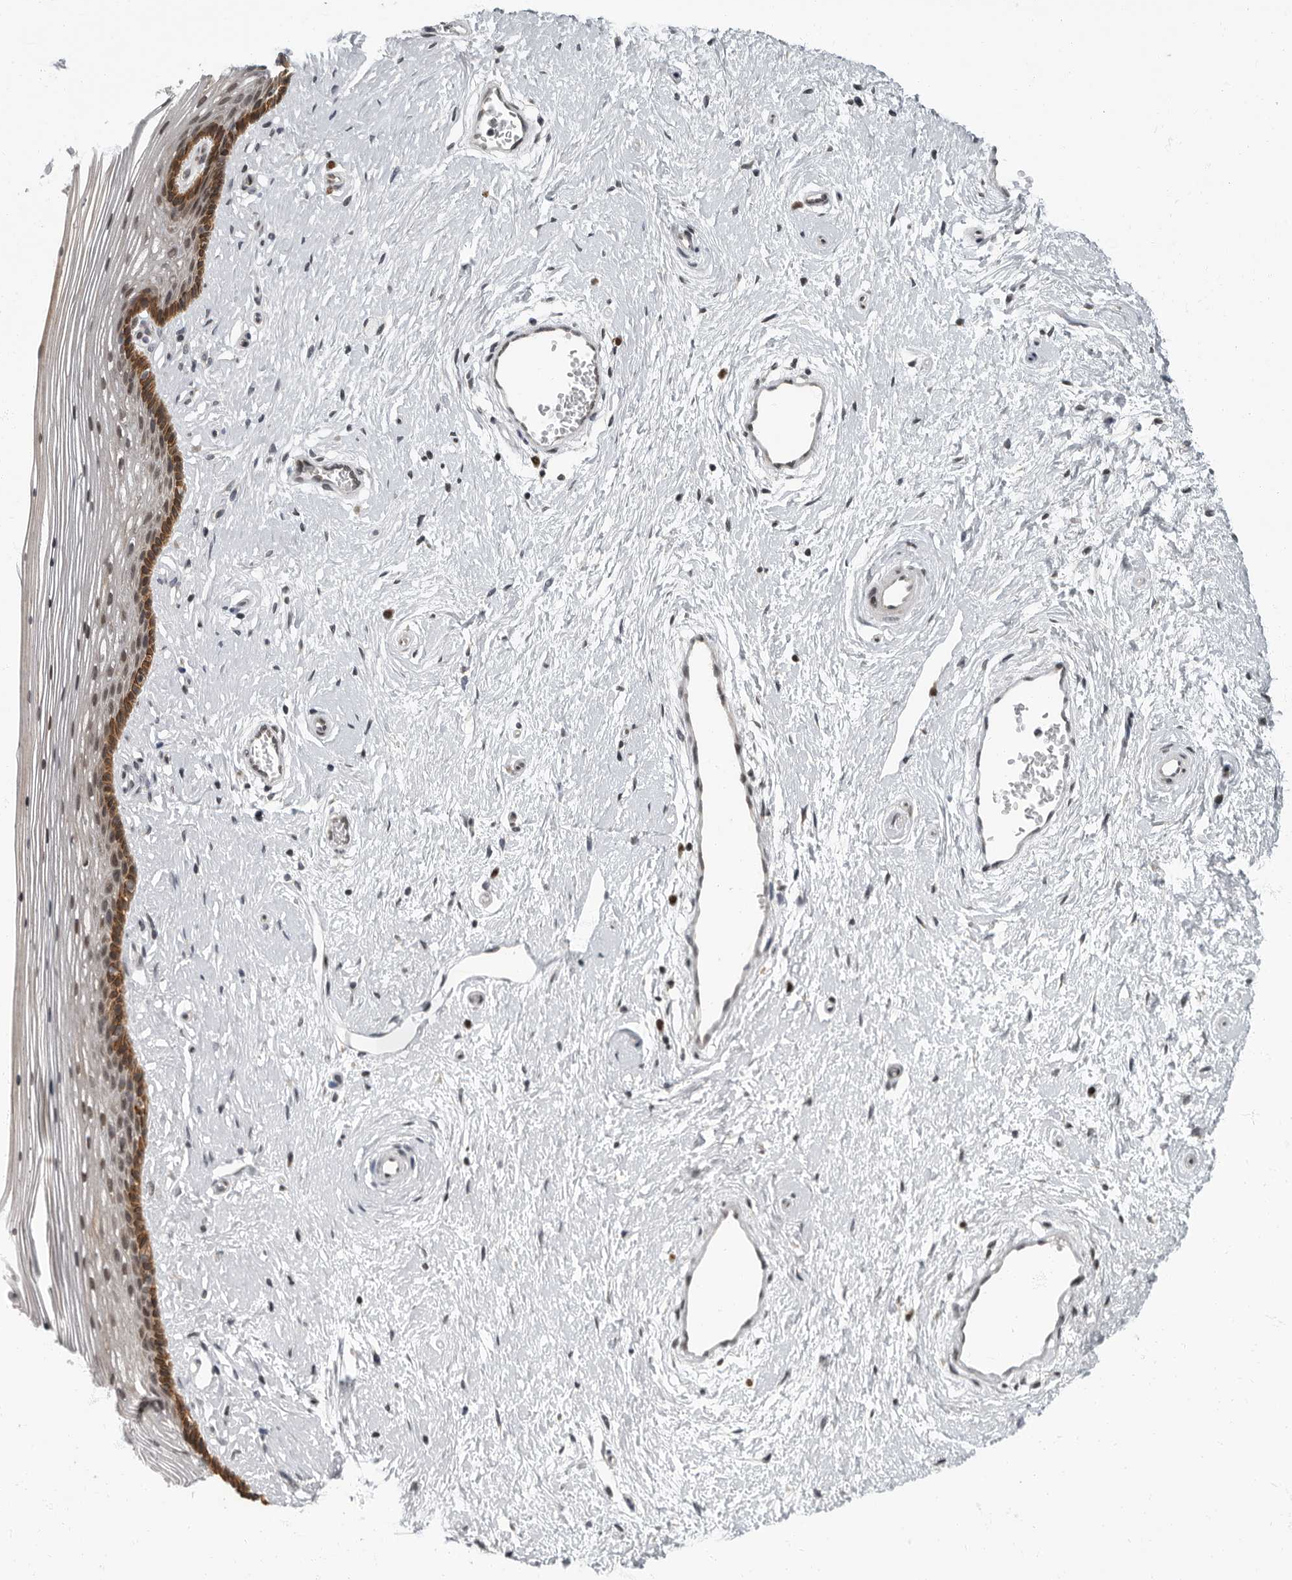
{"staining": {"intensity": "strong", "quantity": "<25%", "location": "cytoplasmic/membranous"}, "tissue": "vagina", "cell_type": "Squamous epithelial cells", "image_type": "normal", "snomed": [{"axis": "morphology", "description": "Normal tissue, NOS"}, {"axis": "topography", "description": "Vagina"}], "caption": "Normal vagina was stained to show a protein in brown. There is medium levels of strong cytoplasmic/membranous expression in approximately <25% of squamous epithelial cells.", "gene": "EVI5", "patient": {"sex": "female", "age": 46}}